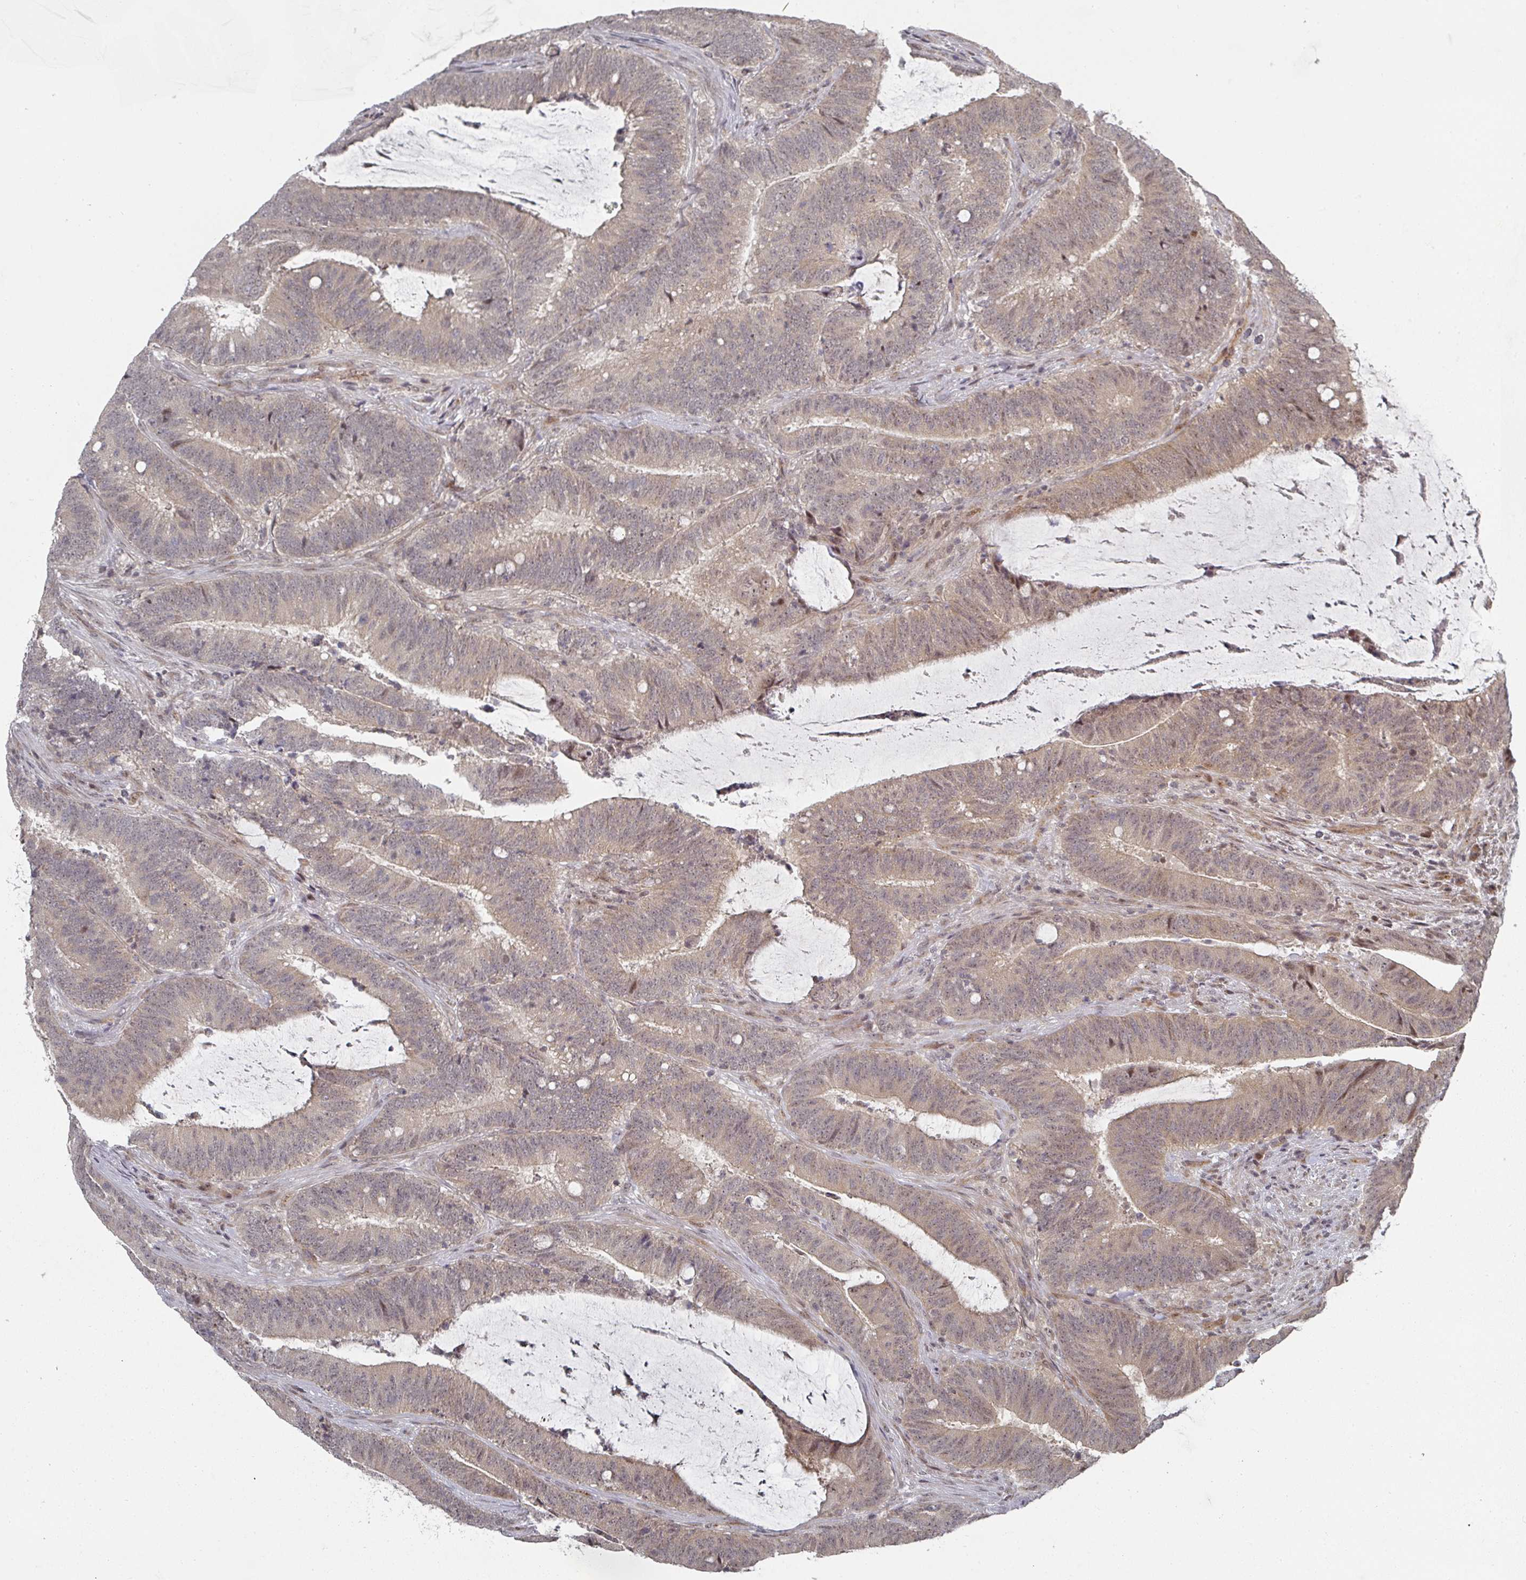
{"staining": {"intensity": "weak", "quantity": ">75%", "location": "cytoplasmic/membranous"}, "tissue": "colorectal cancer", "cell_type": "Tumor cells", "image_type": "cancer", "snomed": [{"axis": "morphology", "description": "Adenocarcinoma, NOS"}, {"axis": "topography", "description": "Colon"}], "caption": "A micrograph showing weak cytoplasmic/membranous staining in about >75% of tumor cells in adenocarcinoma (colorectal), as visualized by brown immunohistochemical staining.", "gene": "KIF1C", "patient": {"sex": "female", "age": 43}}